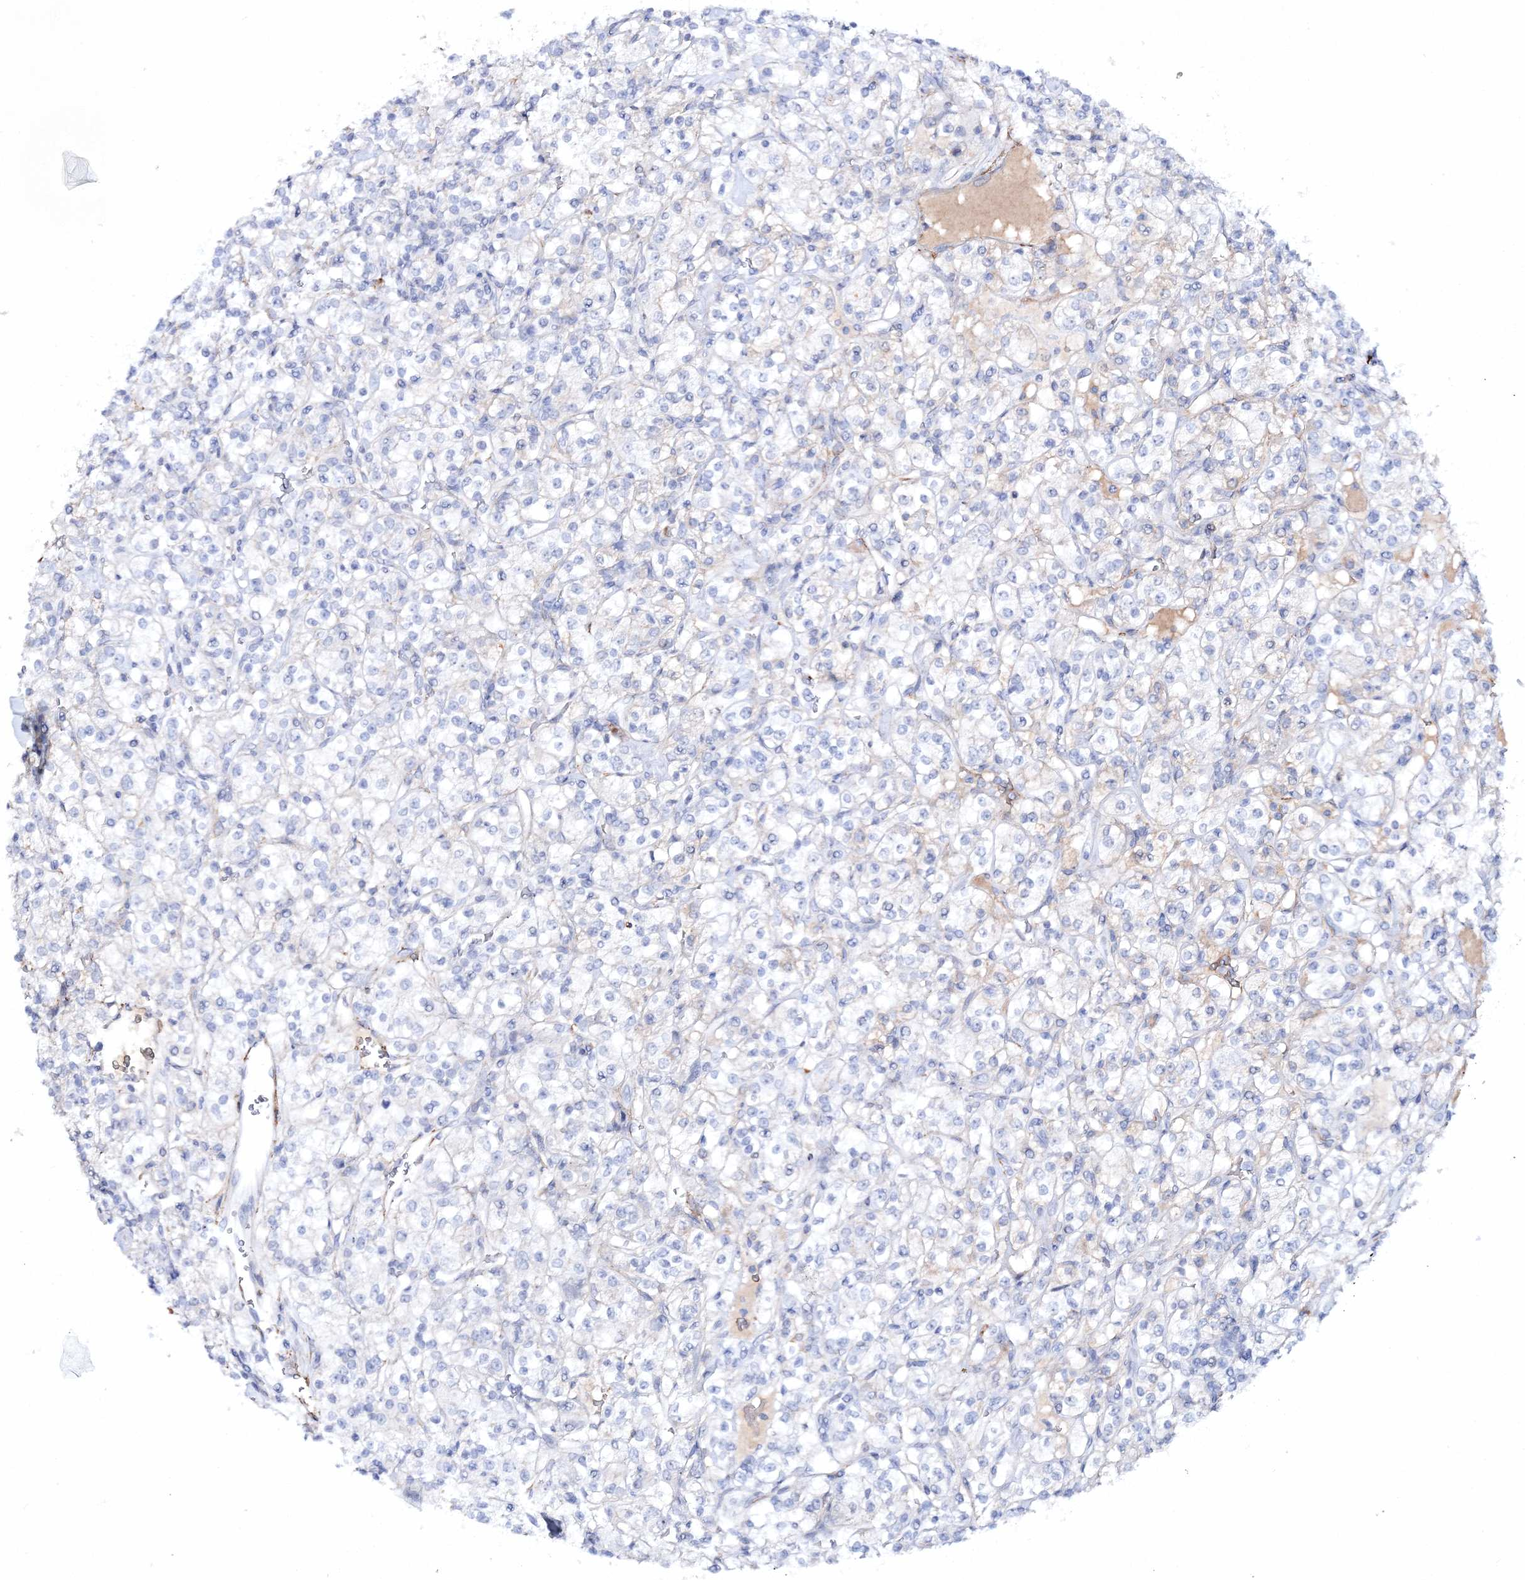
{"staining": {"intensity": "negative", "quantity": "none", "location": "none"}, "tissue": "renal cancer", "cell_type": "Tumor cells", "image_type": "cancer", "snomed": [{"axis": "morphology", "description": "Adenocarcinoma, NOS"}, {"axis": "topography", "description": "Kidney"}], "caption": "DAB (3,3'-diaminobenzidine) immunohistochemical staining of renal cancer (adenocarcinoma) reveals no significant positivity in tumor cells.", "gene": "RTN2", "patient": {"sex": "male", "age": 77}}